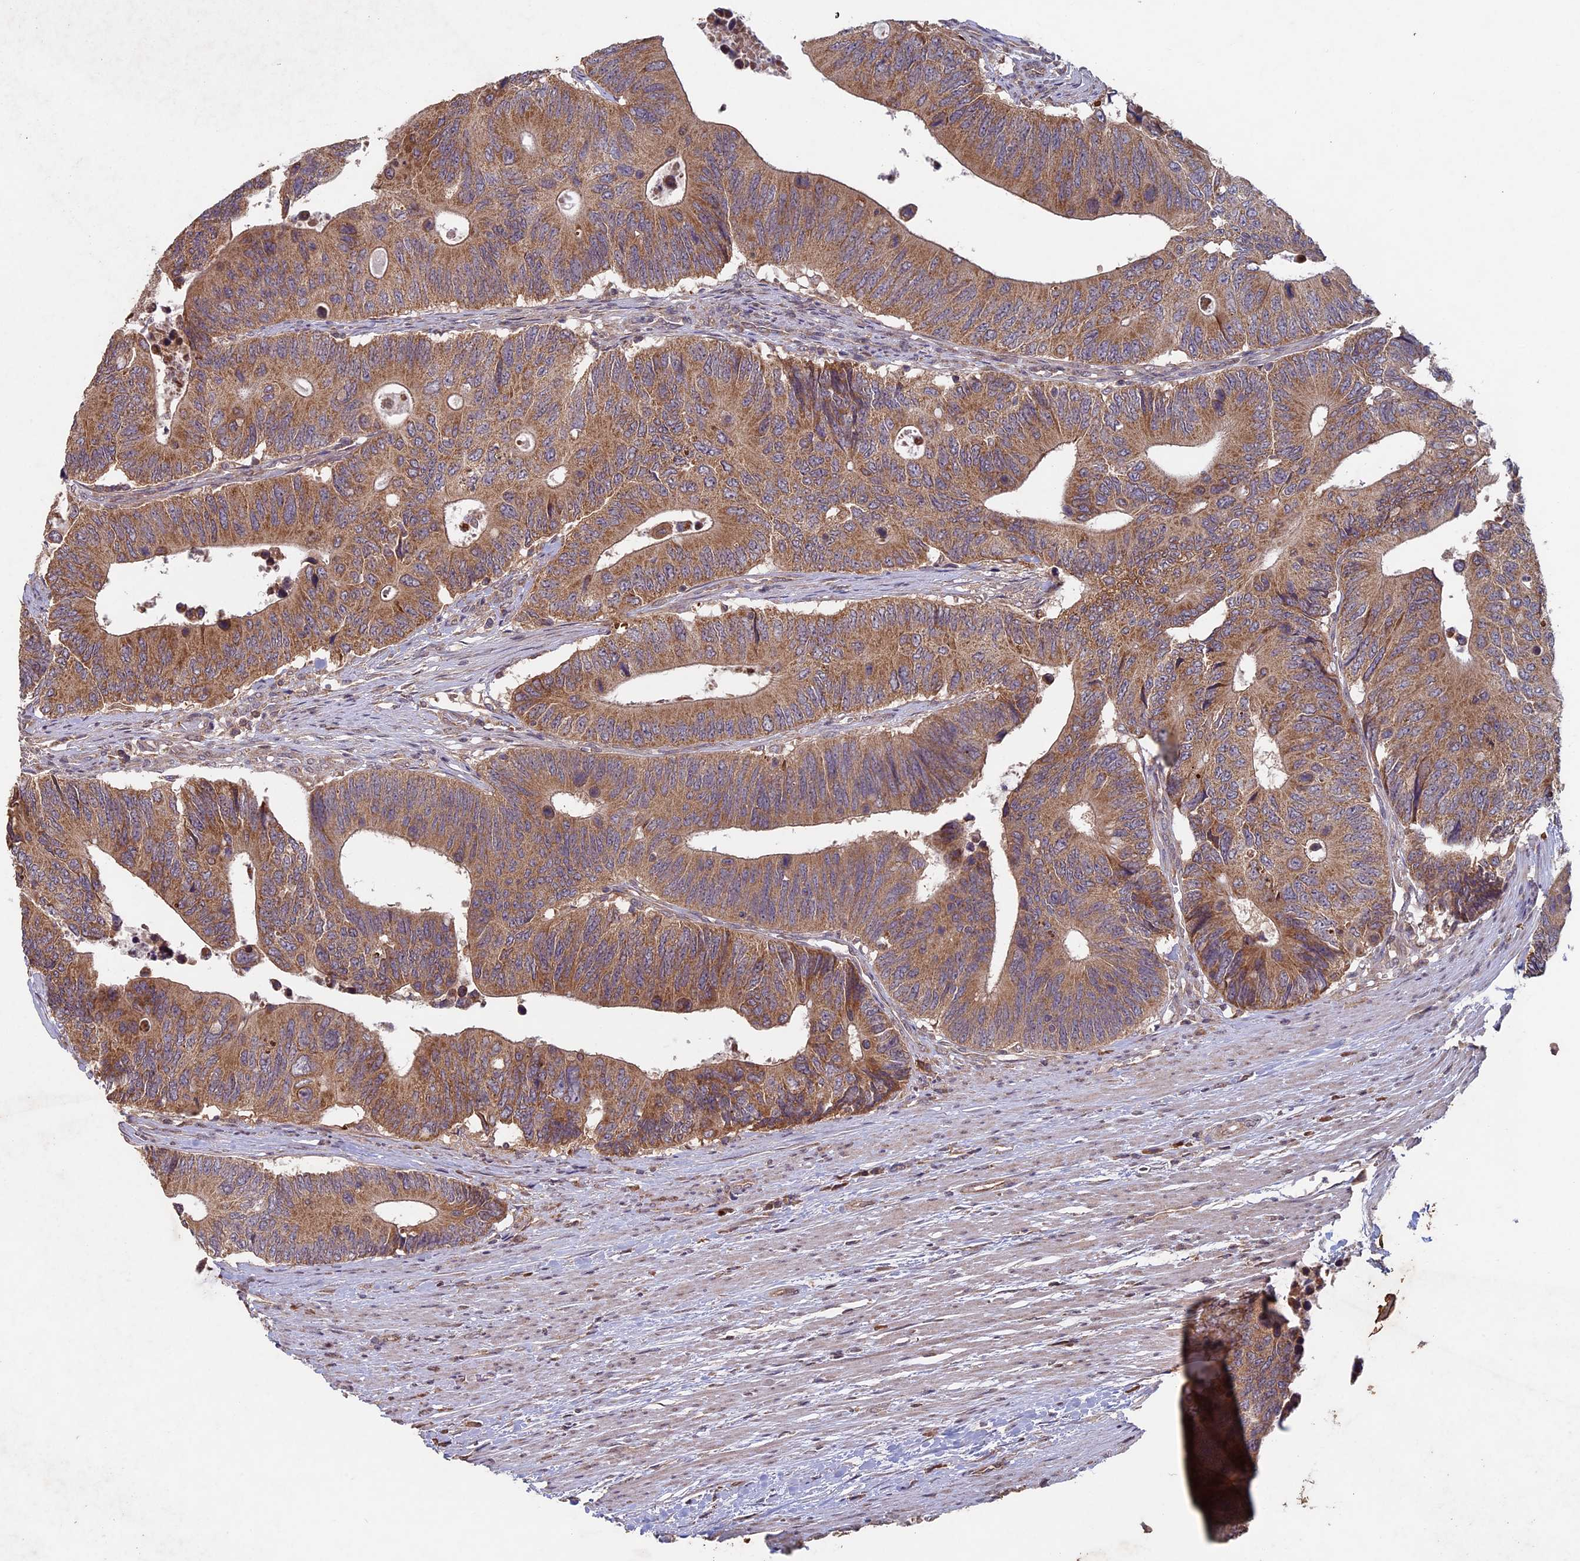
{"staining": {"intensity": "moderate", "quantity": ">75%", "location": "cytoplasmic/membranous"}, "tissue": "colorectal cancer", "cell_type": "Tumor cells", "image_type": "cancer", "snomed": [{"axis": "morphology", "description": "Adenocarcinoma, NOS"}, {"axis": "topography", "description": "Colon"}], "caption": "Colorectal cancer (adenocarcinoma) stained for a protein exhibits moderate cytoplasmic/membranous positivity in tumor cells.", "gene": "RCCD1", "patient": {"sex": "male", "age": 87}}